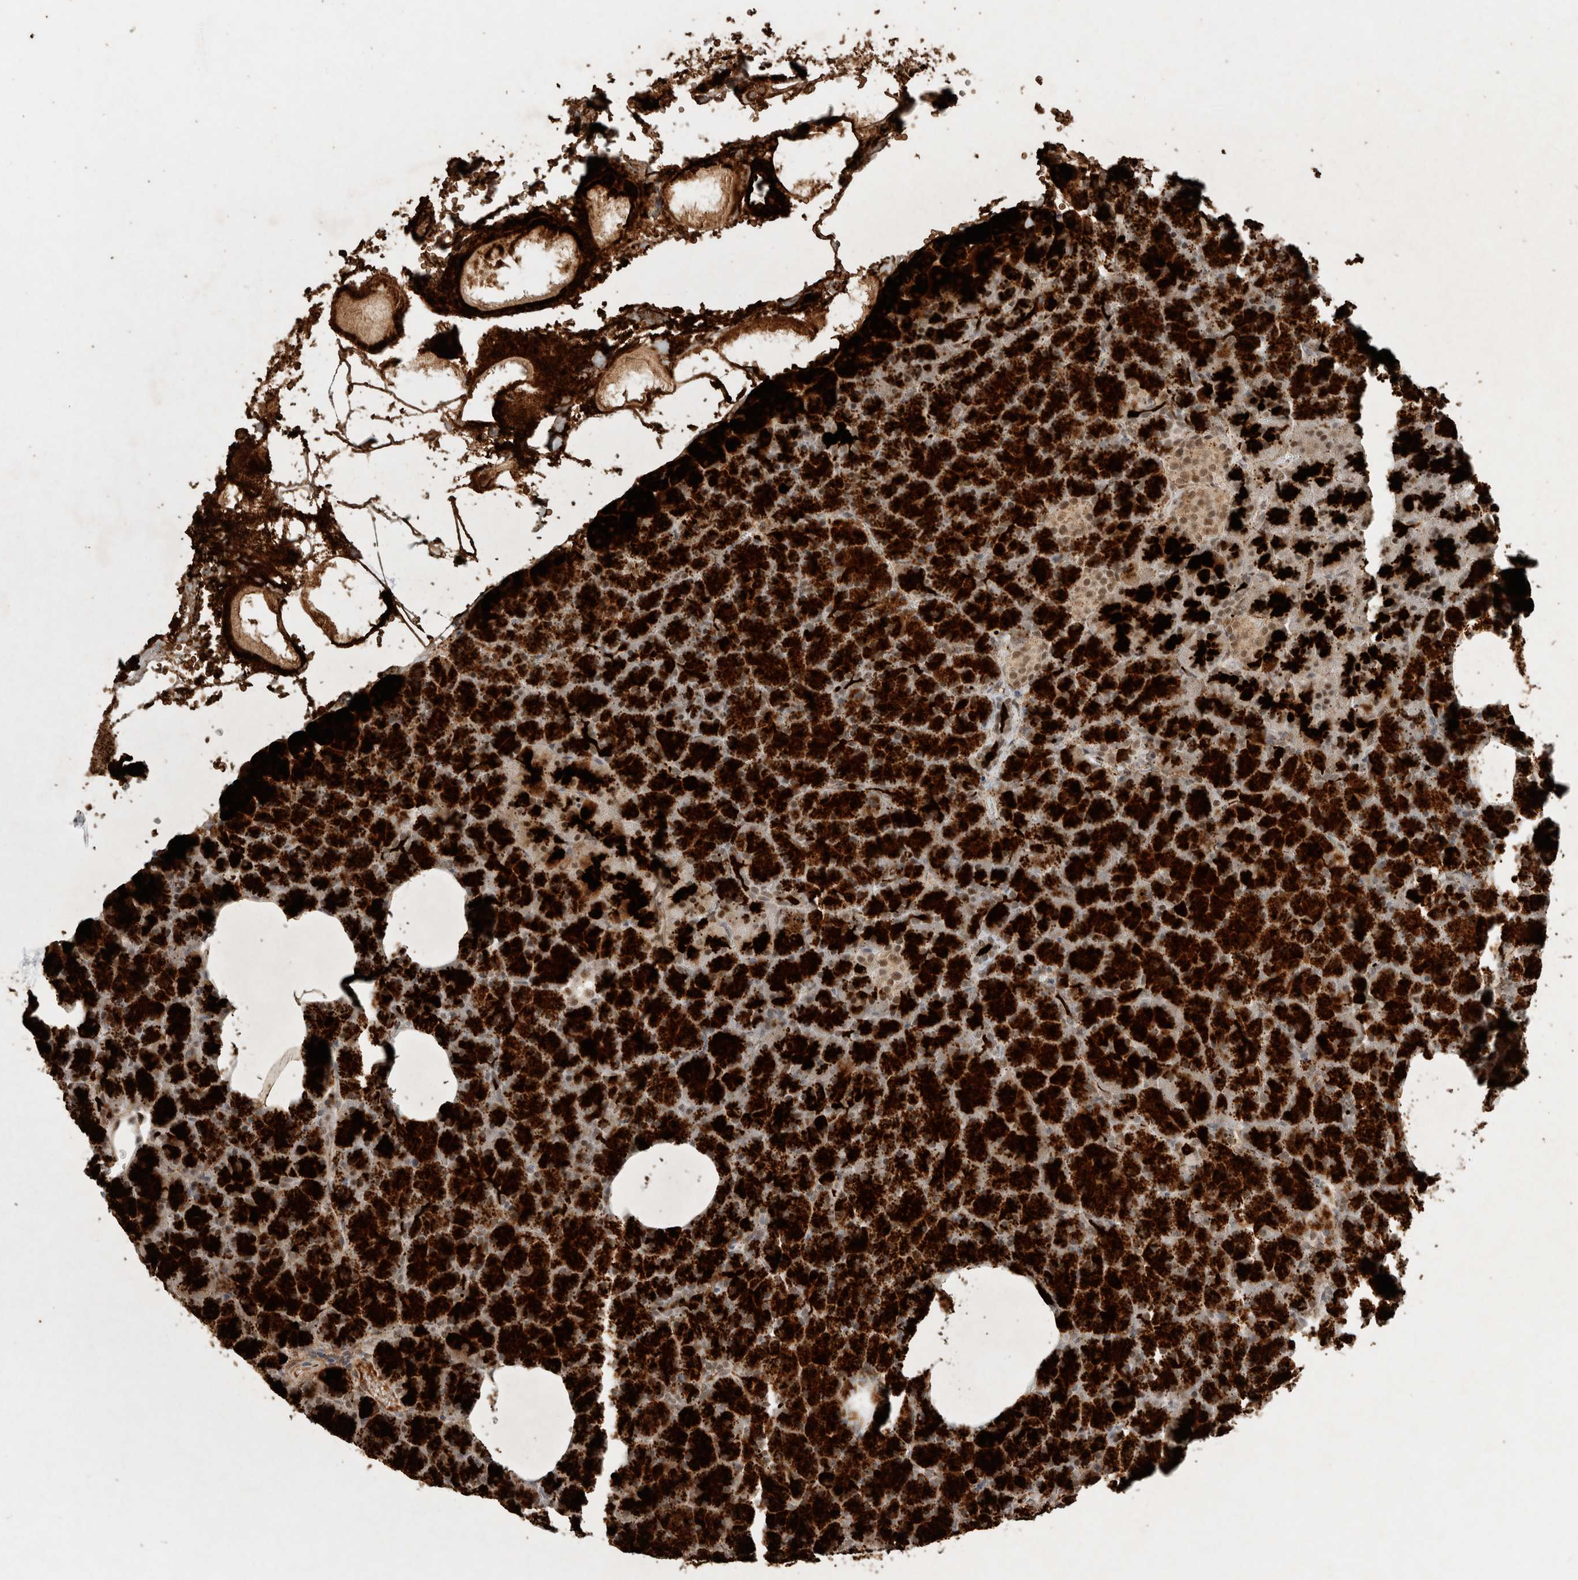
{"staining": {"intensity": "strong", "quantity": ">75%", "location": "cytoplasmic/membranous,nuclear"}, "tissue": "pancreas", "cell_type": "Exocrine glandular cells", "image_type": "normal", "snomed": [{"axis": "morphology", "description": "Normal tissue, NOS"}, {"axis": "morphology", "description": "Carcinoid, malignant, NOS"}, {"axis": "topography", "description": "Pancreas"}], "caption": "The image exhibits staining of unremarkable pancreas, revealing strong cytoplasmic/membranous,nuclear protein positivity (brown color) within exocrine glandular cells. (DAB IHC with brightfield microscopy, high magnification).", "gene": "DDX42", "patient": {"sex": "female", "age": 35}}